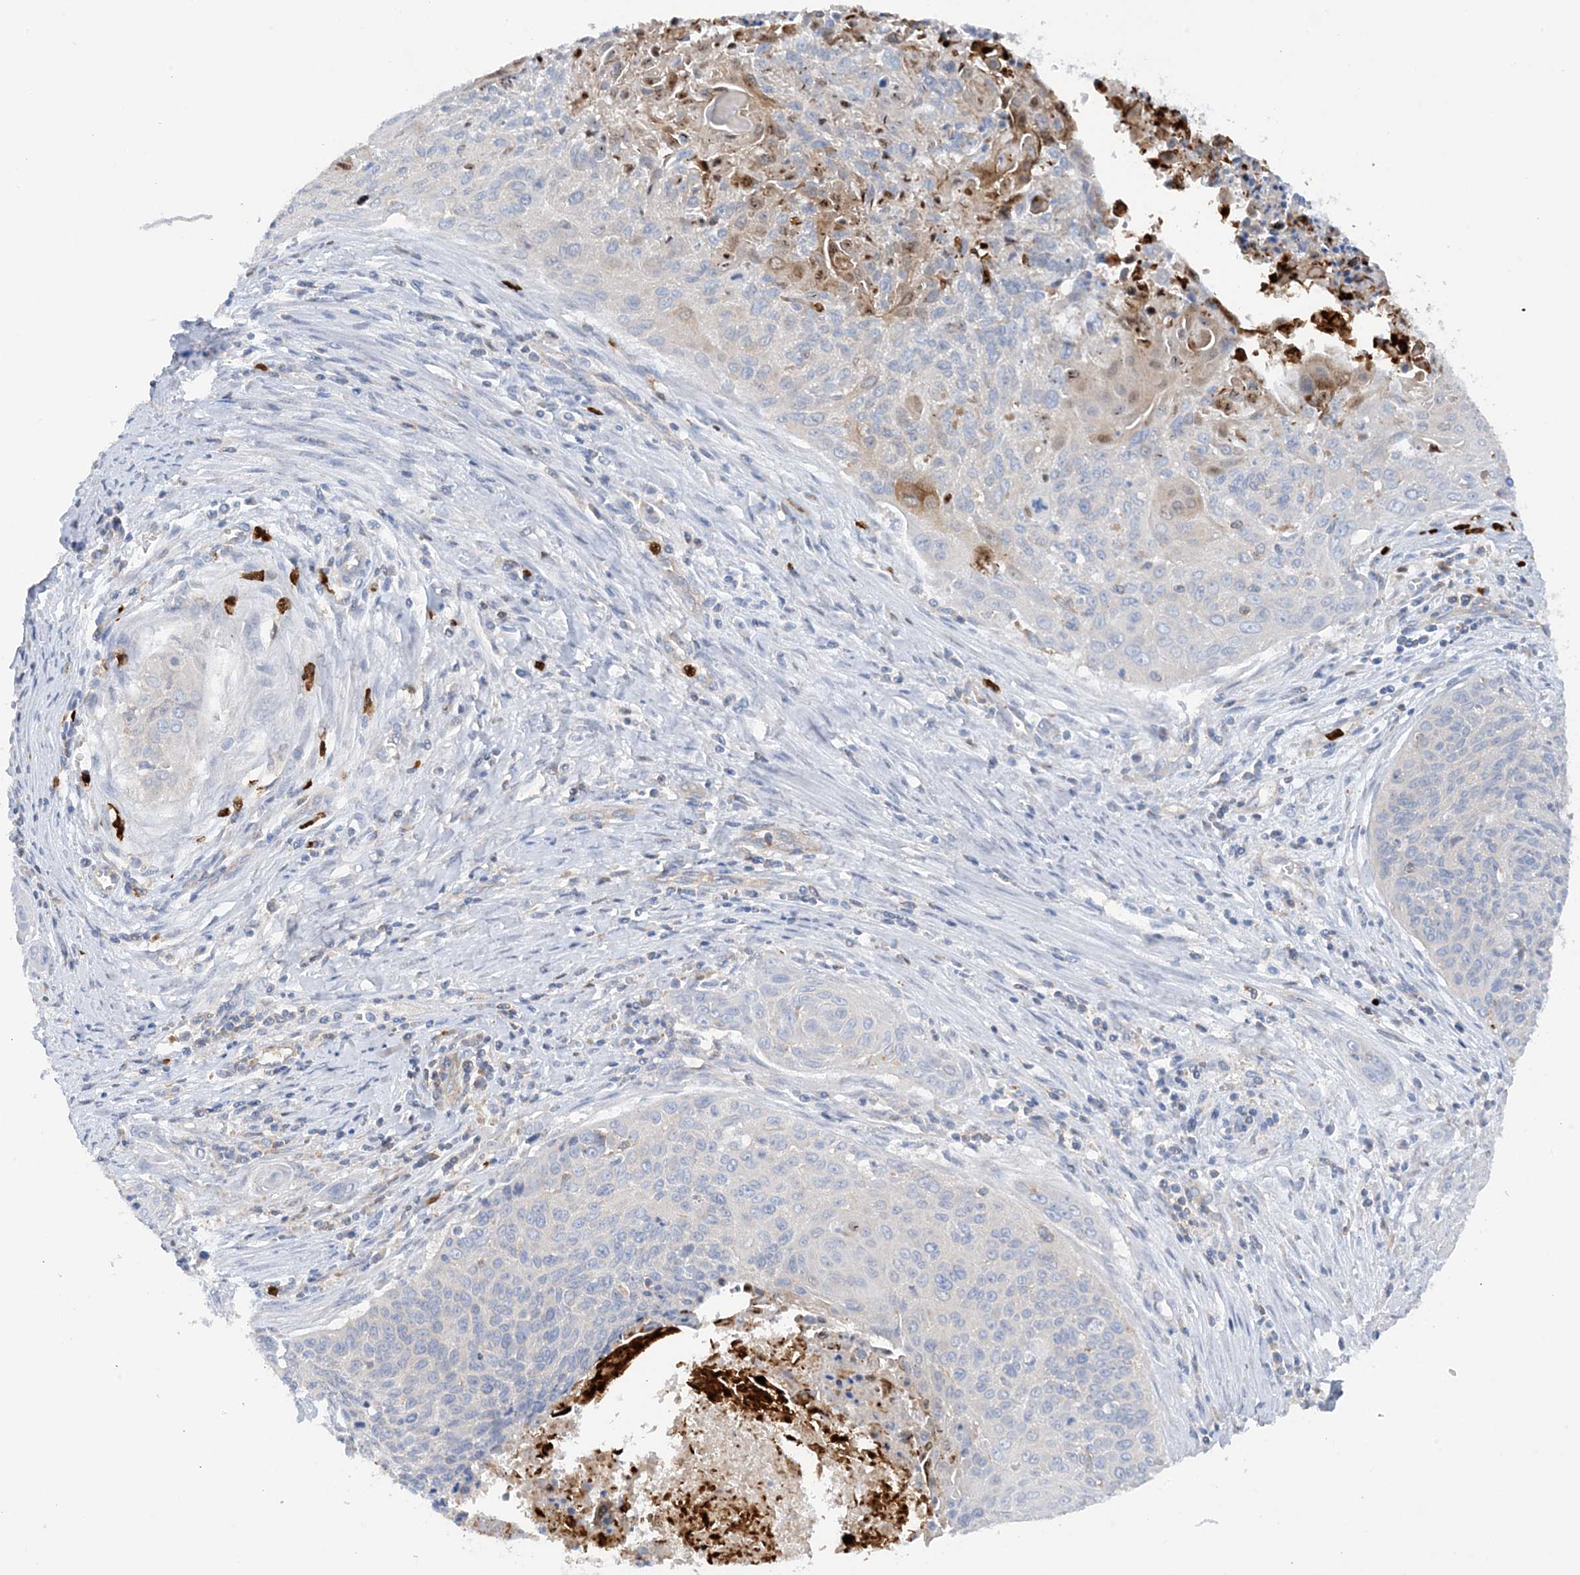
{"staining": {"intensity": "negative", "quantity": "none", "location": "none"}, "tissue": "cervical cancer", "cell_type": "Tumor cells", "image_type": "cancer", "snomed": [{"axis": "morphology", "description": "Squamous cell carcinoma, NOS"}, {"axis": "topography", "description": "Cervix"}], "caption": "Immunohistochemistry (IHC) photomicrograph of neoplastic tissue: human cervical cancer stained with DAB displays no significant protein positivity in tumor cells.", "gene": "PHACTR2", "patient": {"sex": "female", "age": 55}}